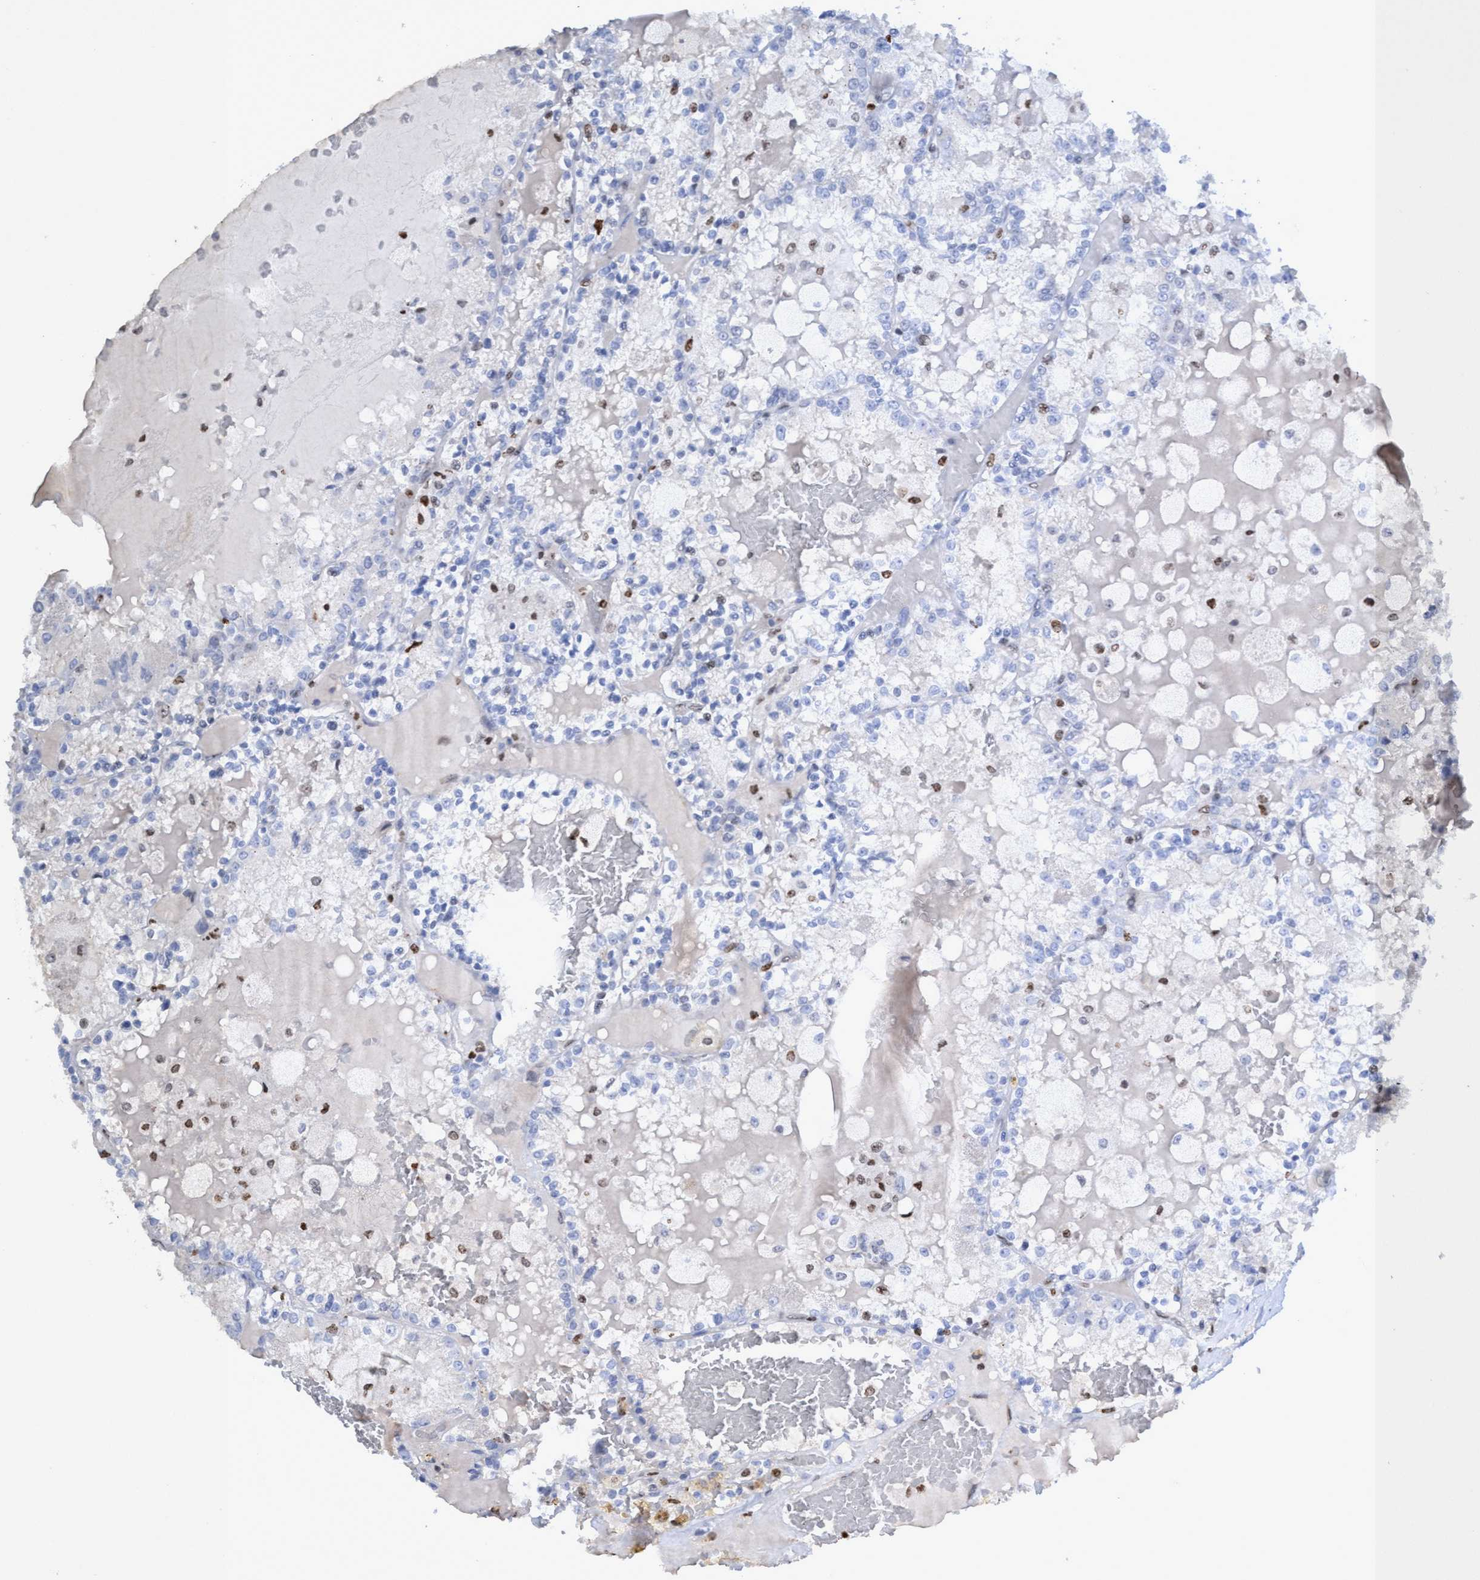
{"staining": {"intensity": "negative", "quantity": "none", "location": "none"}, "tissue": "renal cancer", "cell_type": "Tumor cells", "image_type": "cancer", "snomed": [{"axis": "morphology", "description": "Adenocarcinoma, NOS"}, {"axis": "topography", "description": "Kidney"}], "caption": "A high-resolution photomicrograph shows immunohistochemistry (IHC) staining of adenocarcinoma (renal), which exhibits no significant positivity in tumor cells.", "gene": "CBX2", "patient": {"sex": "female", "age": 56}}